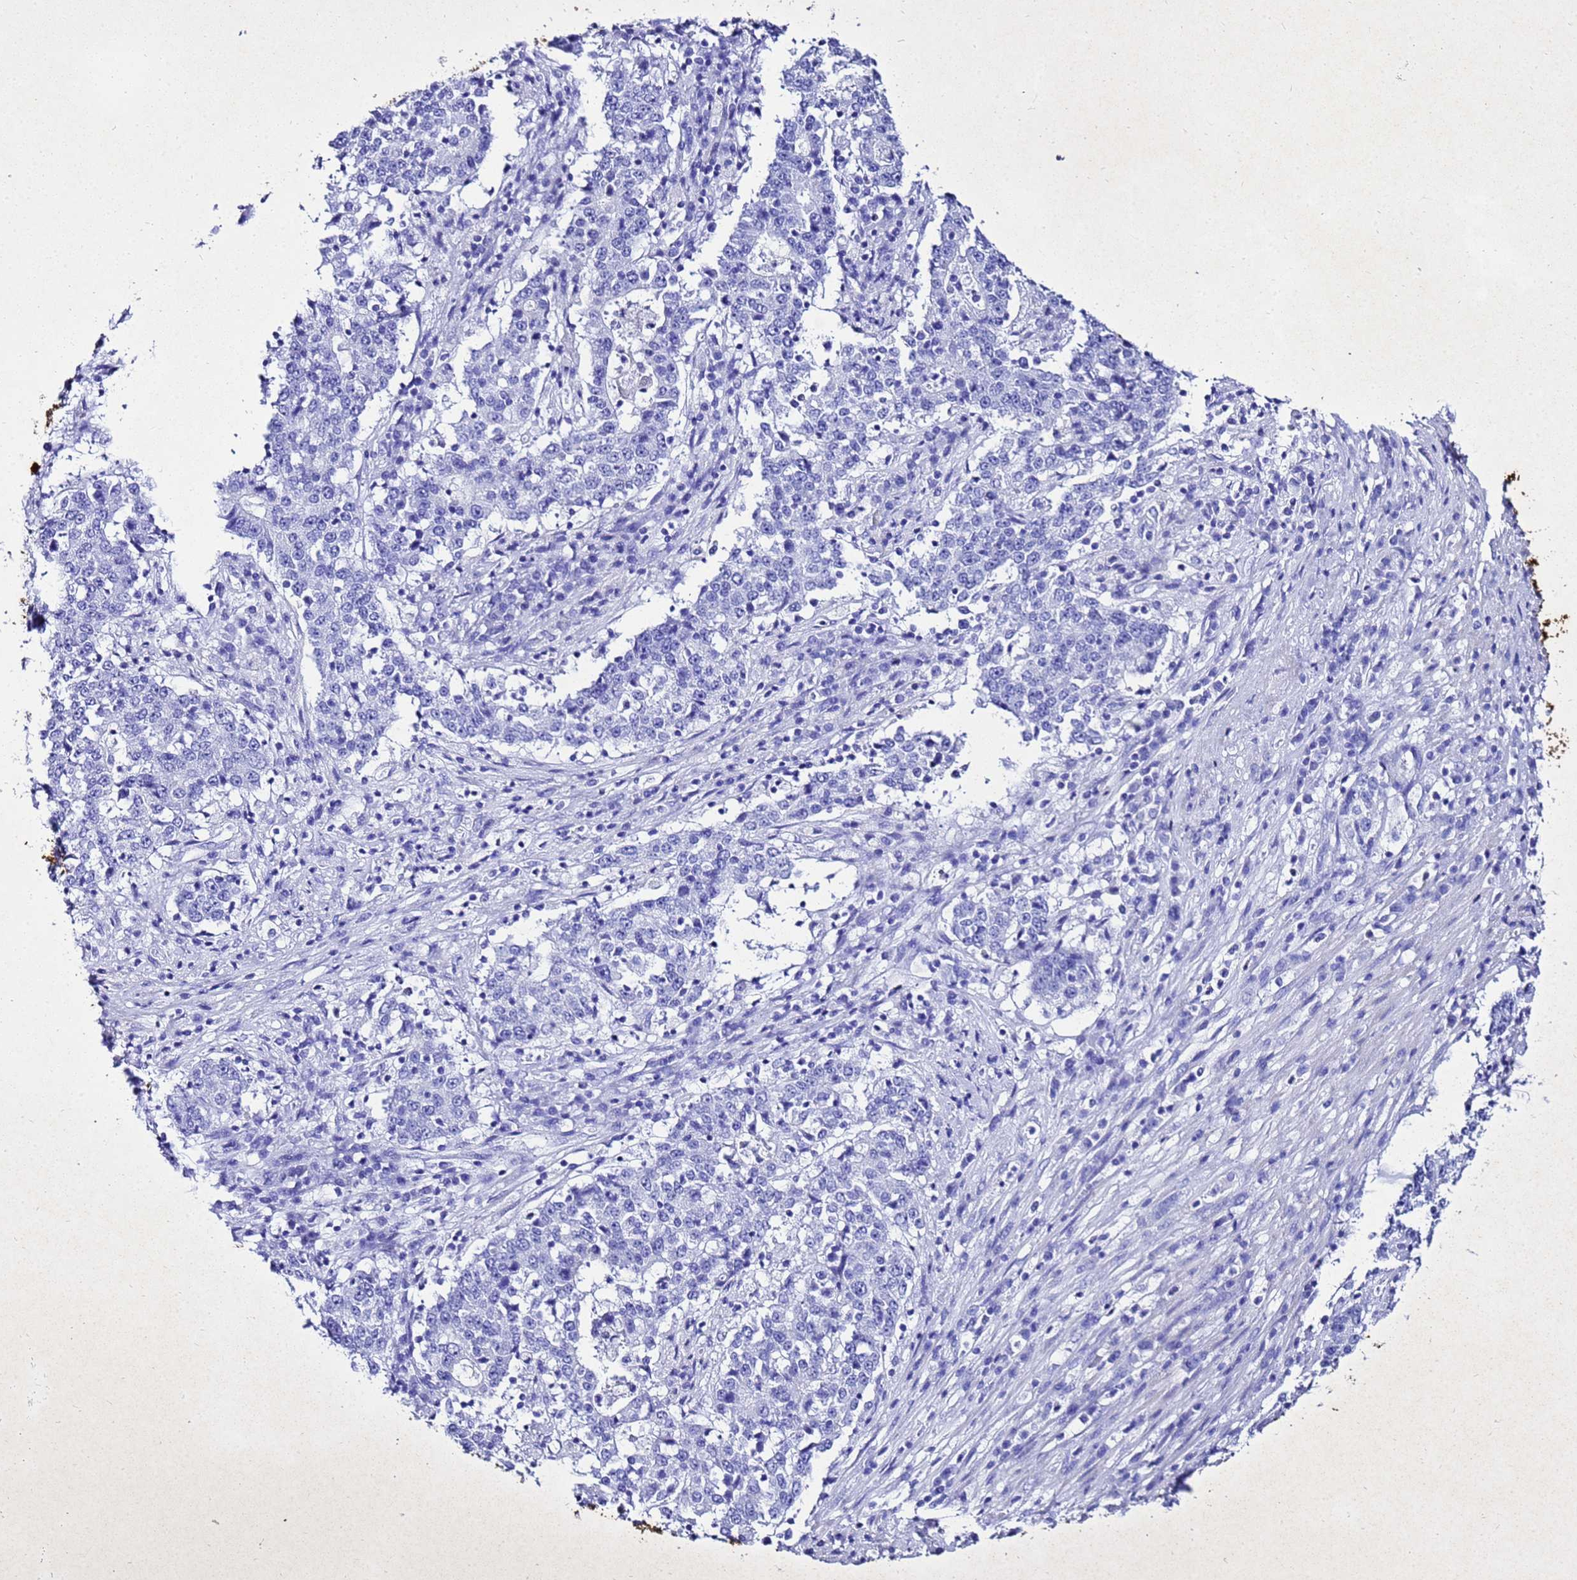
{"staining": {"intensity": "negative", "quantity": "none", "location": "none"}, "tissue": "stomach cancer", "cell_type": "Tumor cells", "image_type": "cancer", "snomed": [{"axis": "morphology", "description": "Adenocarcinoma, NOS"}, {"axis": "topography", "description": "Stomach"}], "caption": "Immunohistochemical staining of adenocarcinoma (stomach) shows no significant expression in tumor cells. (DAB IHC with hematoxylin counter stain).", "gene": "LIPF", "patient": {"sex": "male", "age": 59}}